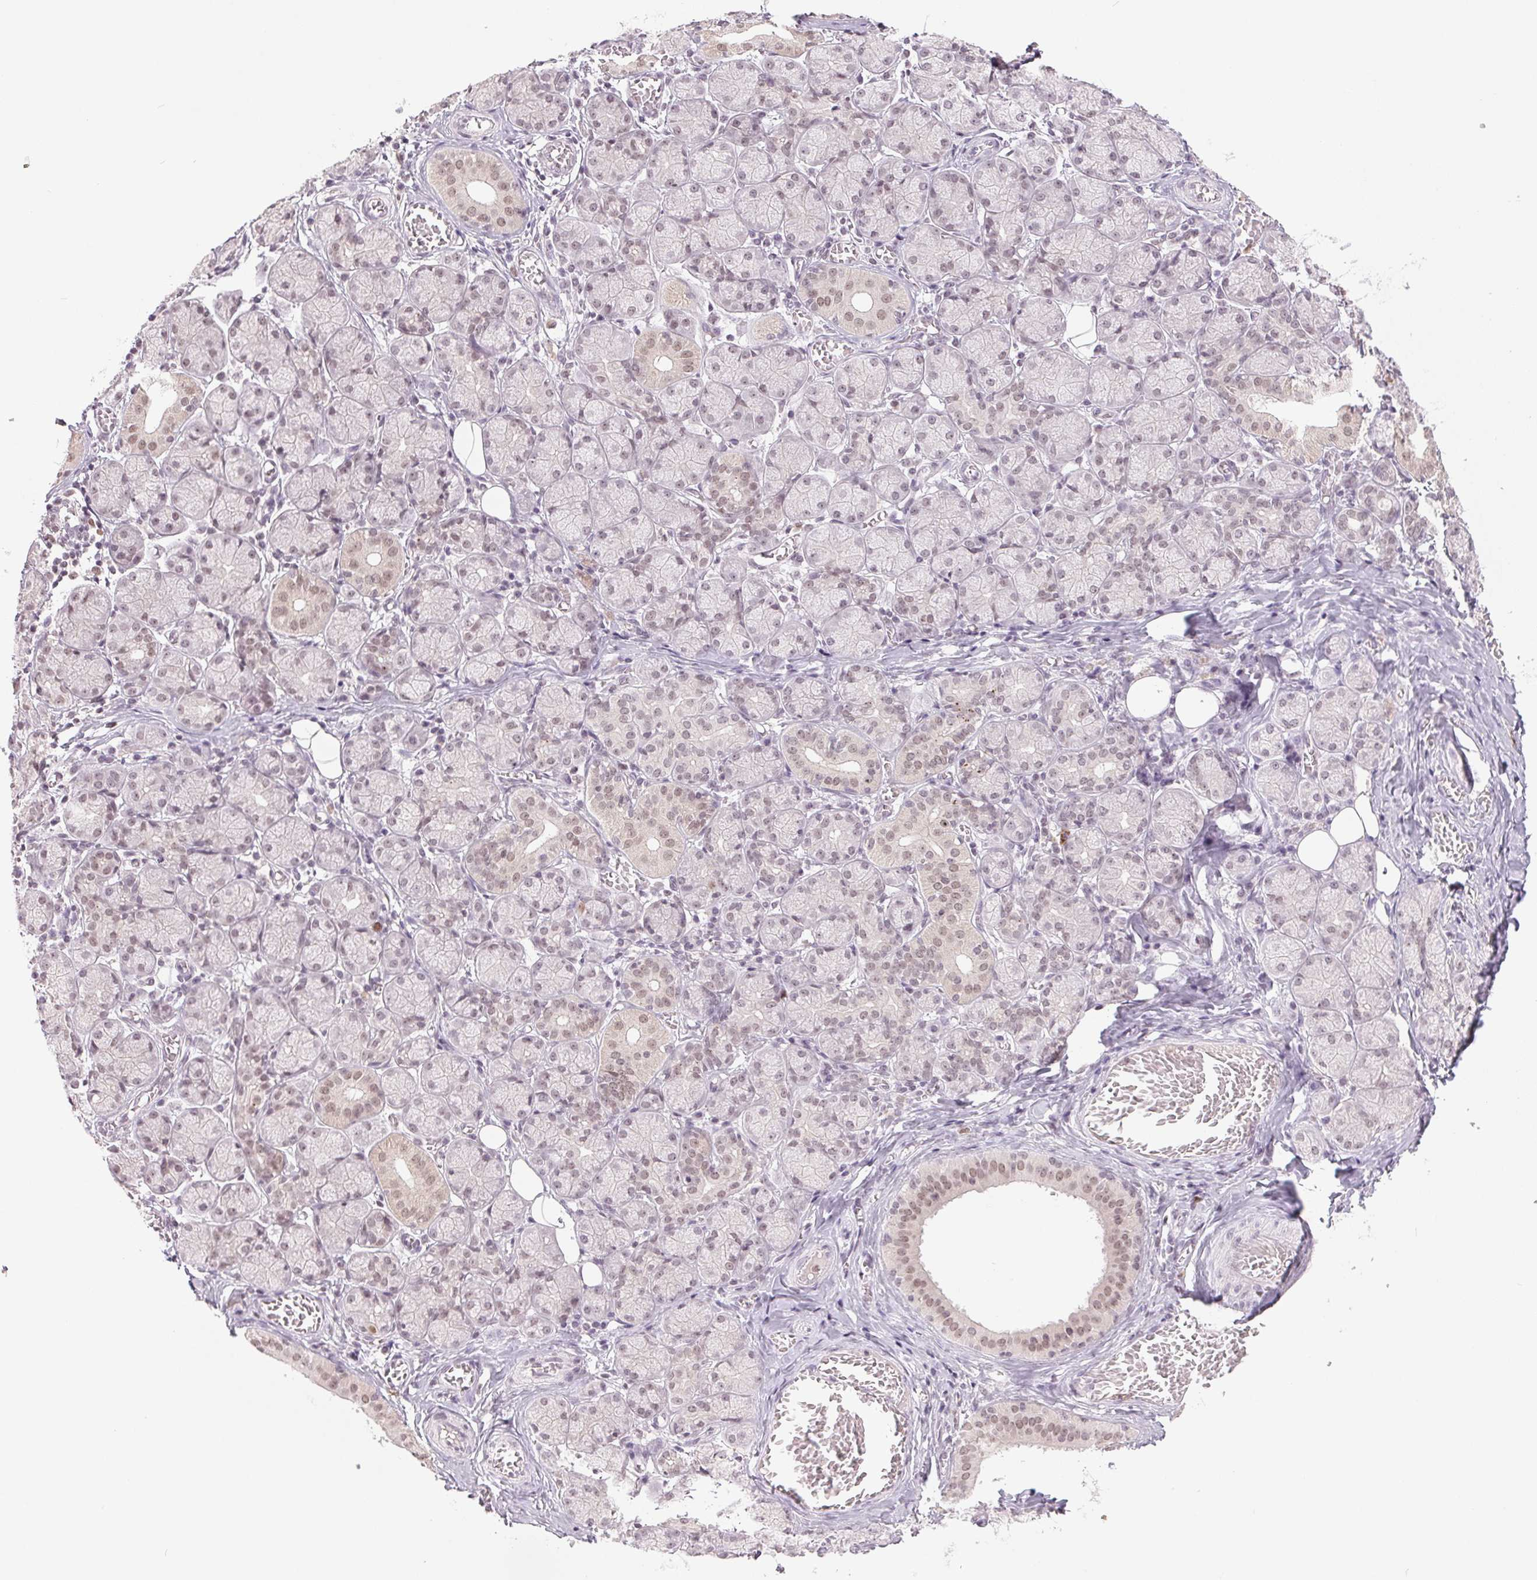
{"staining": {"intensity": "weak", "quantity": "<25%", "location": "nuclear"}, "tissue": "salivary gland", "cell_type": "Glandular cells", "image_type": "normal", "snomed": [{"axis": "morphology", "description": "Normal tissue, NOS"}, {"axis": "topography", "description": "Salivary gland"}, {"axis": "topography", "description": "Peripheral nerve tissue"}], "caption": "A high-resolution histopathology image shows IHC staining of normal salivary gland, which demonstrates no significant expression in glandular cells.", "gene": "SMIM6", "patient": {"sex": "female", "age": 24}}